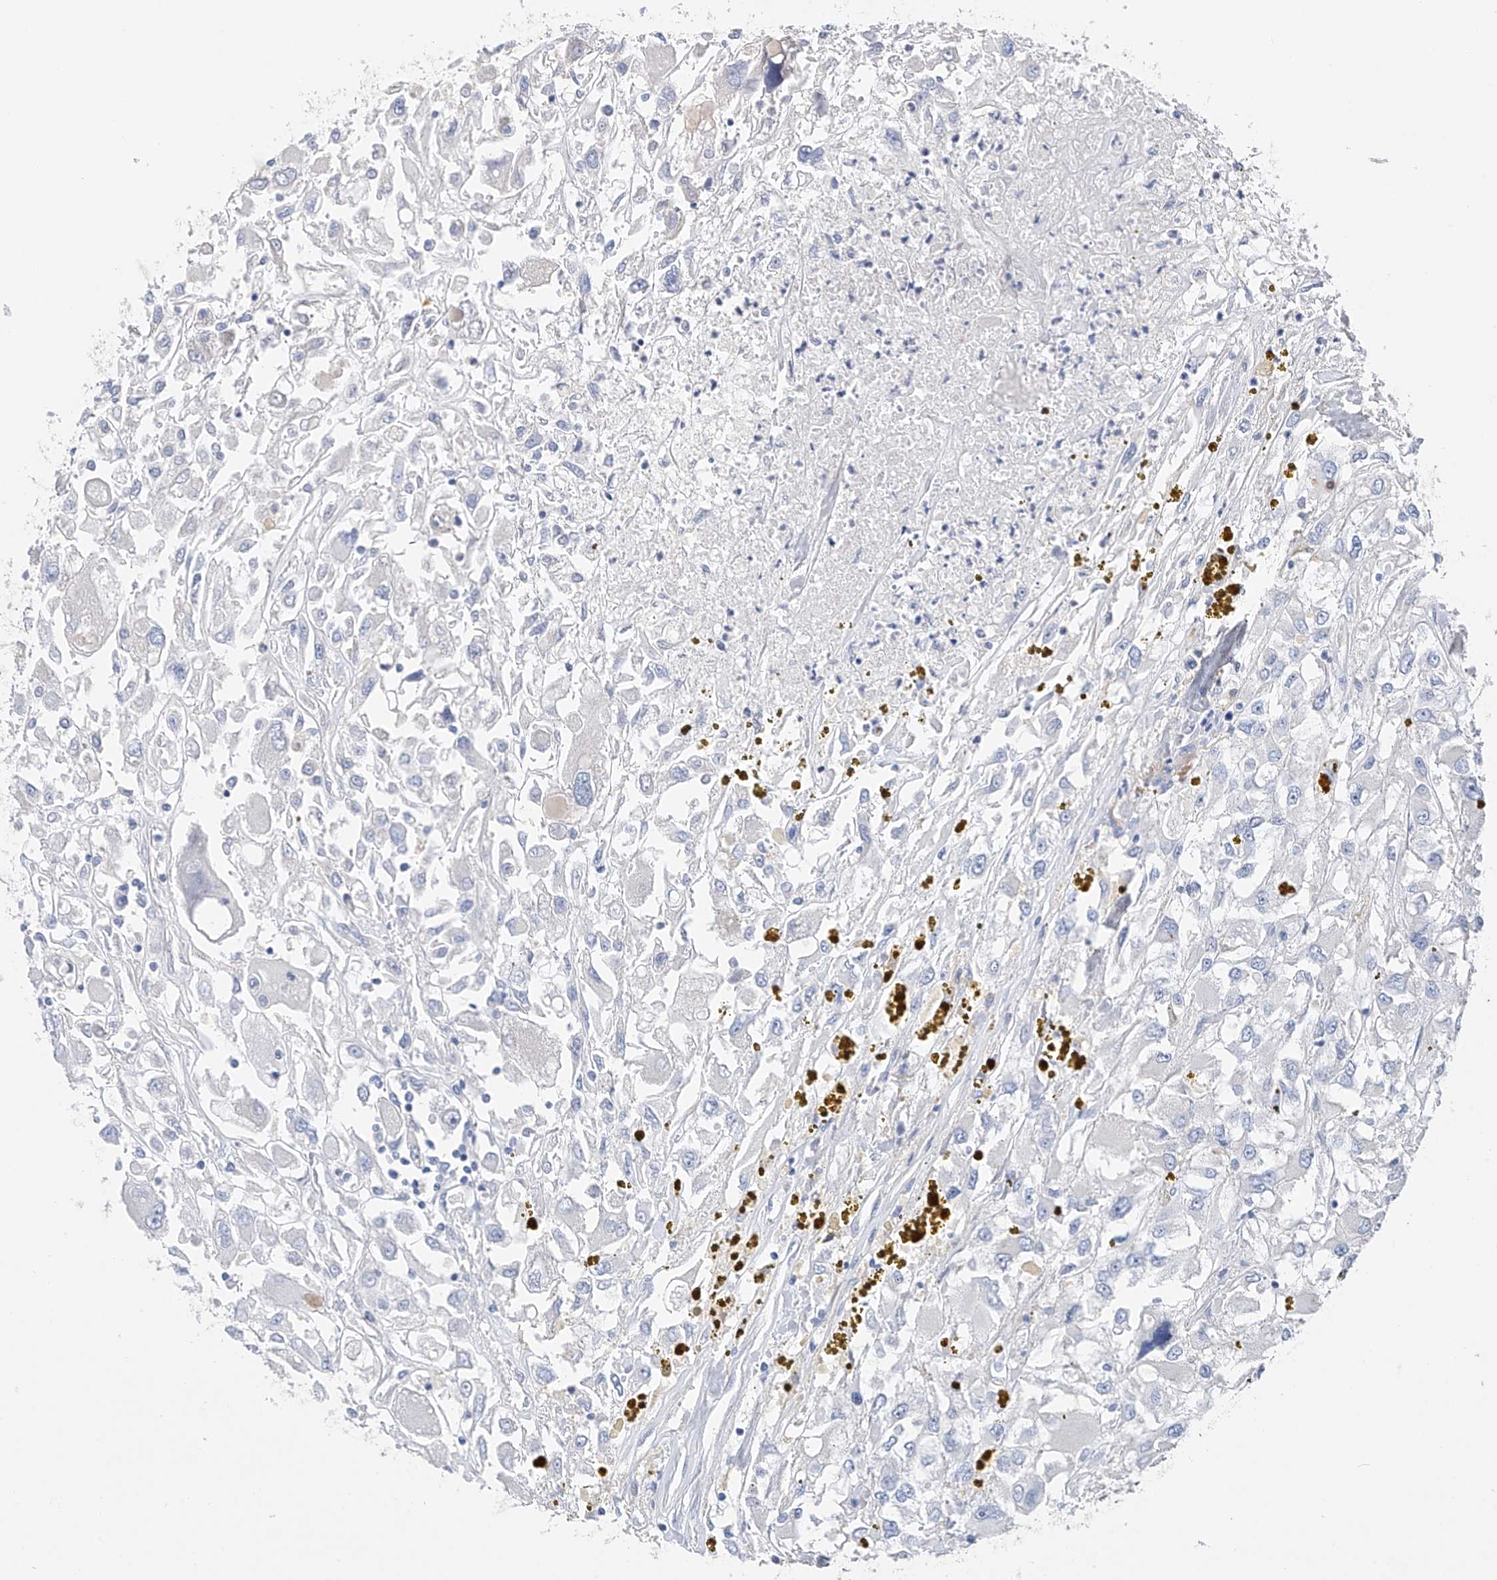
{"staining": {"intensity": "negative", "quantity": "none", "location": "none"}, "tissue": "renal cancer", "cell_type": "Tumor cells", "image_type": "cancer", "snomed": [{"axis": "morphology", "description": "Adenocarcinoma, NOS"}, {"axis": "topography", "description": "Kidney"}], "caption": "Immunohistochemistry (IHC) histopathology image of neoplastic tissue: renal adenocarcinoma stained with DAB (3,3'-diaminobenzidine) reveals no significant protein staining in tumor cells.", "gene": "ADRA1A", "patient": {"sex": "female", "age": 52}}